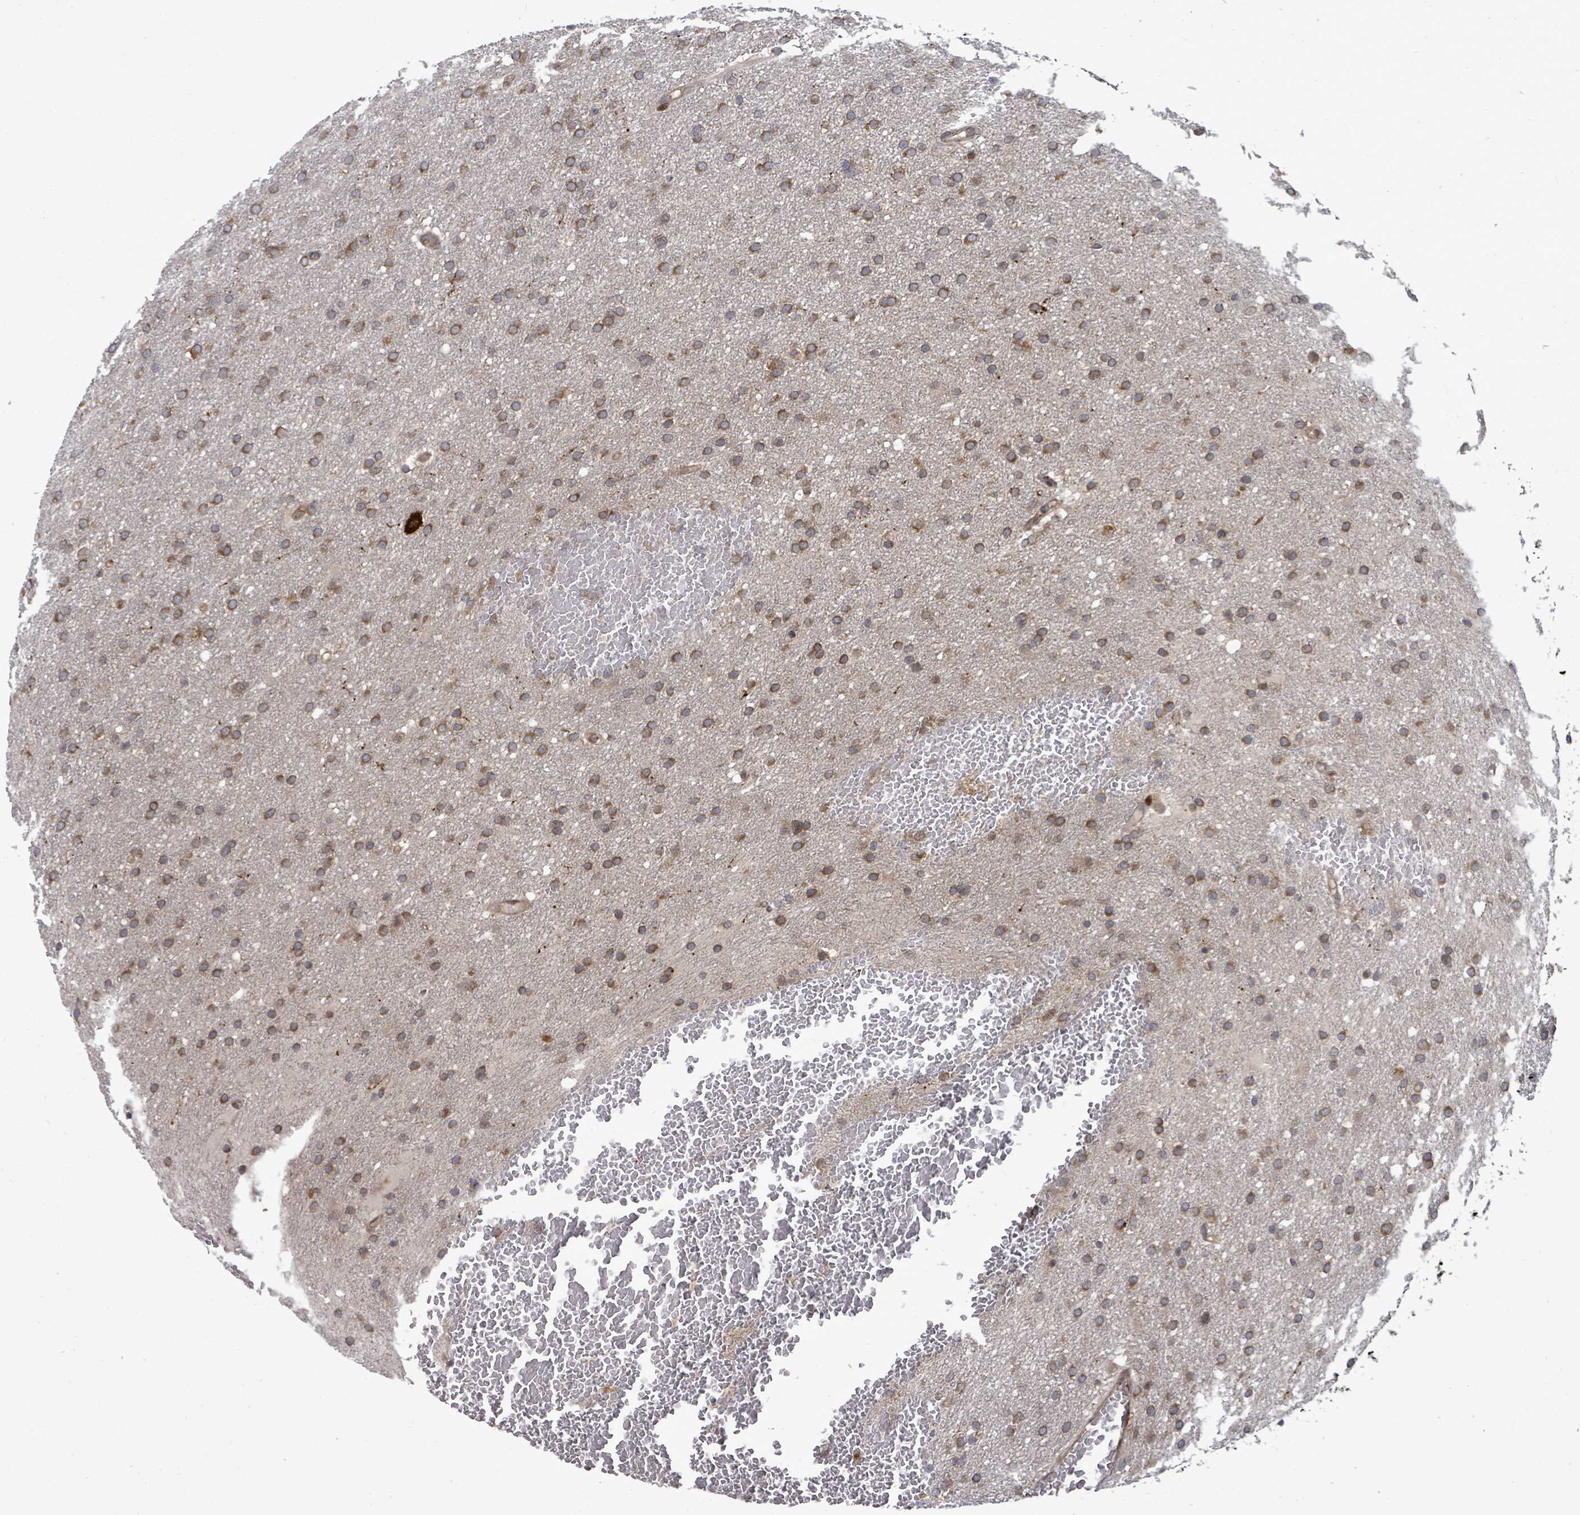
{"staining": {"intensity": "moderate", "quantity": ">75%", "location": "cytoplasmic/membranous"}, "tissue": "glioma", "cell_type": "Tumor cells", "image_type": "cancer", "snomed": [{"axis": "morphology", "description": "Glioma, malignant, High grade"}, {"axis": "topography", "description": "Cerebral cortex"}], "caption": "A brown stain shows moderate cytoplasmic/membranous staining of a protein in human glioma tumor cells. (DAB (3,3'-diaminobenzidine) = brown stain, brightfield microscopy at high magnification).", "gene": "EIF3C", "patient": {"sex": "female", "age": 36}}